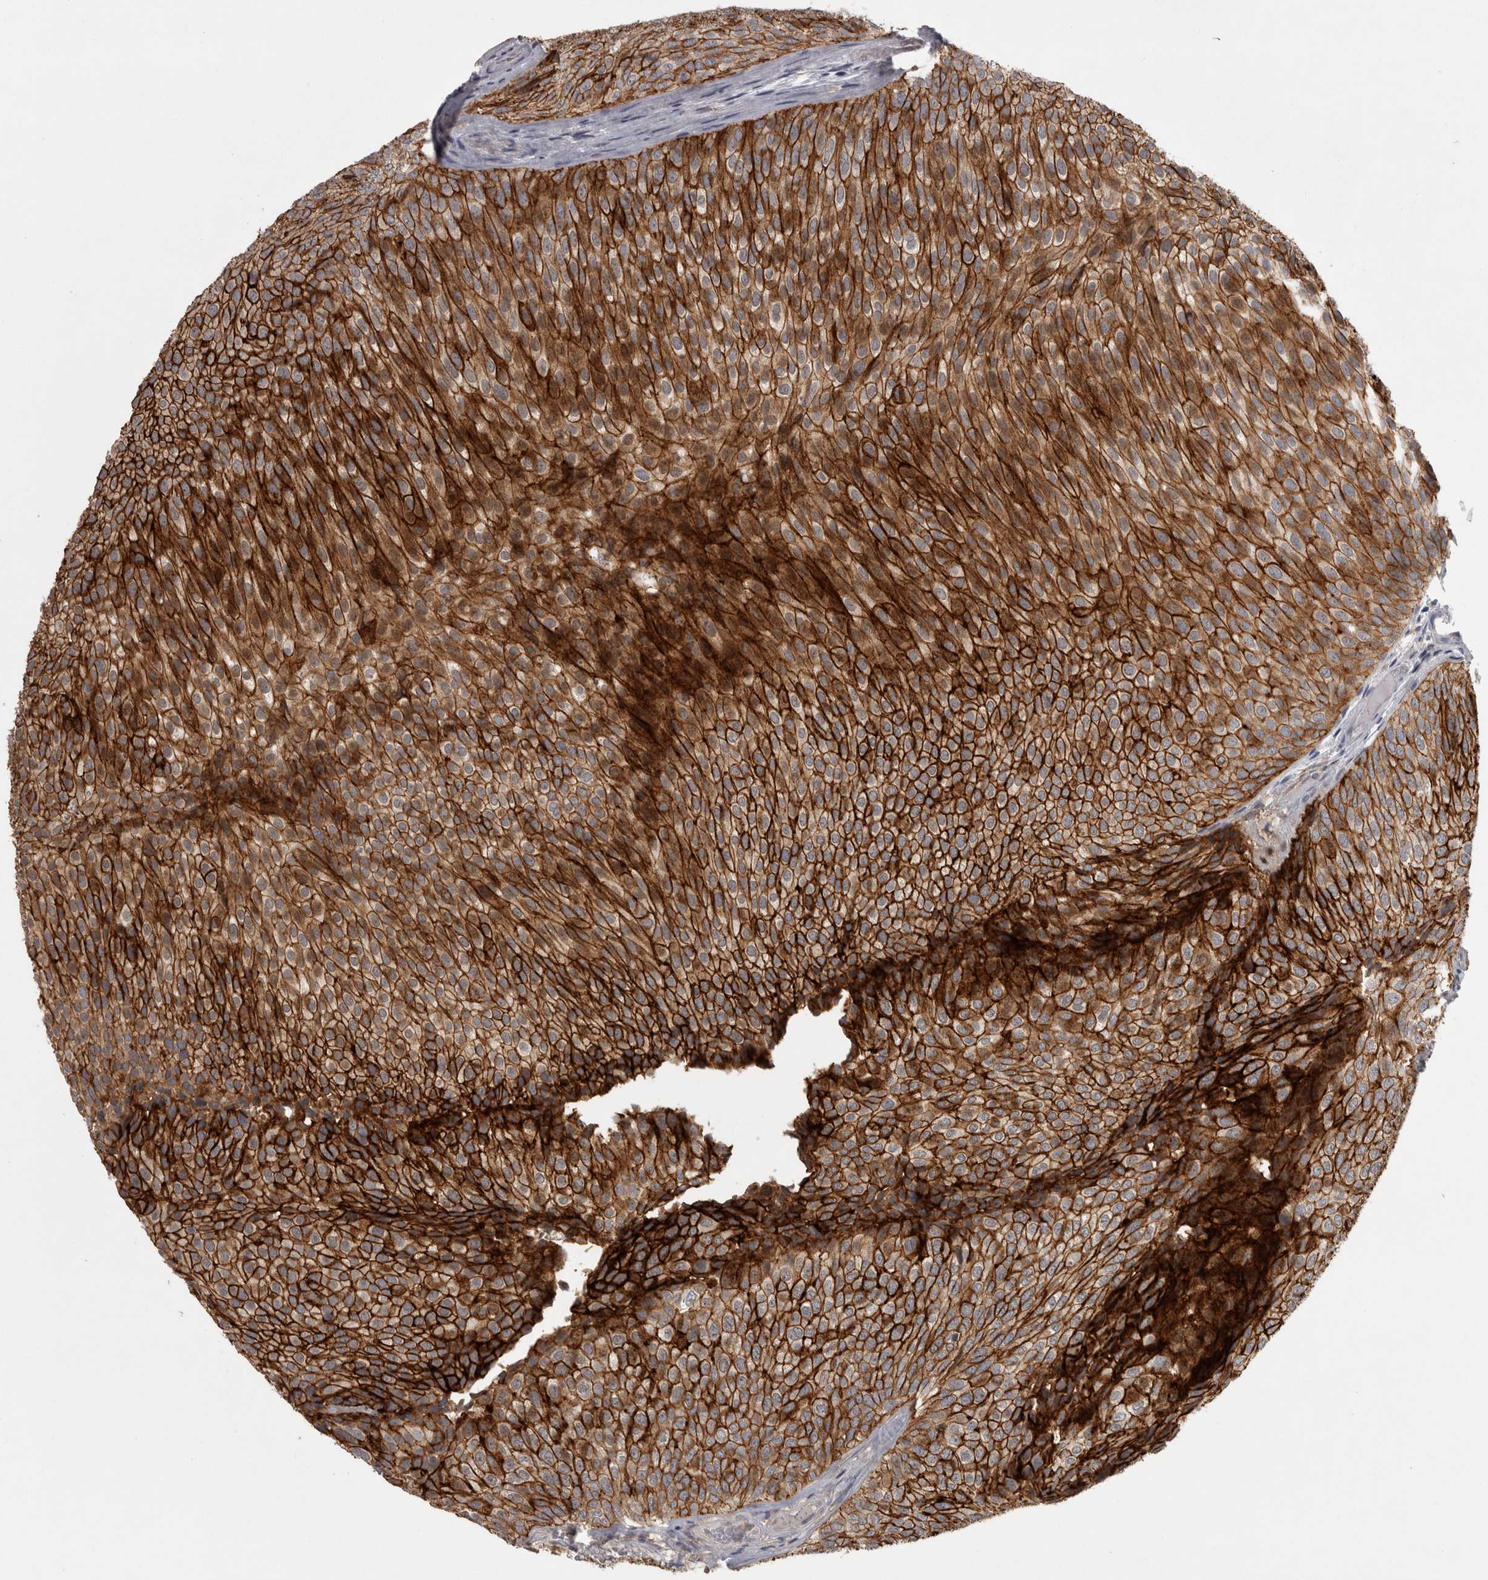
{"staining": {"intensity": "strong", "quantity": ">75%", "location": "cytoplasmic/membranous"}, "tissue": "urothelial cancer", "cell_type": "Tumor cells", "image_type": "cancer", "snomed": [{"axis": "morphology", "description": "Urothelial carcinoma, Low grade"}, {"axis": "topography", "description": "Urinary bladder"}], "caption": "Urothelial cancer stained with IHC reveals strong cytoplasmic/membranous staining in about >75% of tumor cells.", "gene": "SLCO5A1", "patient": {"sex": "male", "age": 86}}